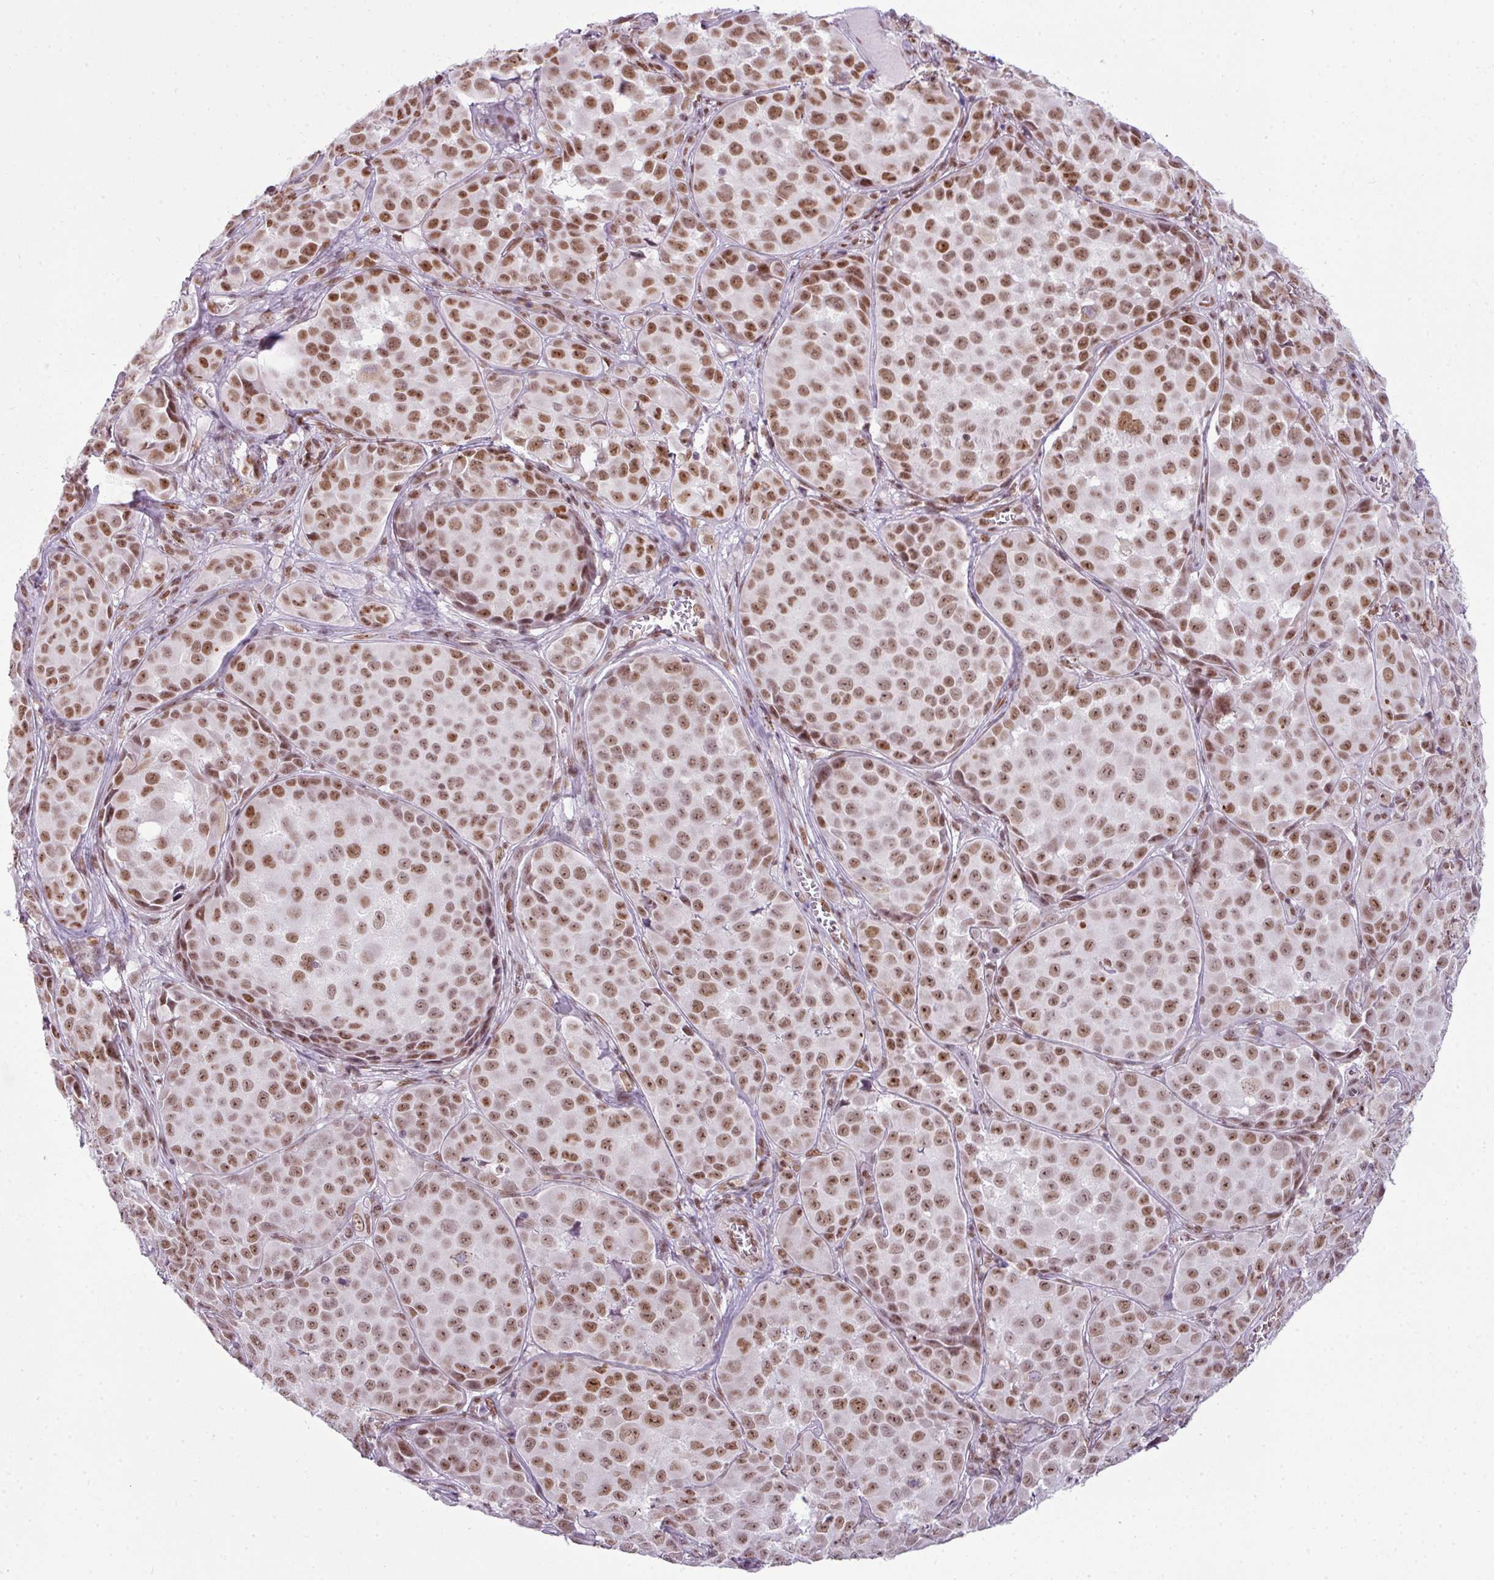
{"staining": {"intensity": "moderate", "quantity": ">75%", "location": "nuclear"}, "tissue": "melanoma", "cell_type": "Tumor cells", "image_type": "cancer", "snomed": [{"axis": "morphology", "description": "Malignant melanoma, NOS"}, {"axis": "topography", "description": "Skin"}], "caption": "Protein staining by immunohistochemistry demonstrates moderate nuclear staining in approximately >75% of tumor cells in malignant melanoma. Ihc stains the protein in brown and the nuclei are stained blue.", "gene": "ARL6IP4", "patient": {"sex": "male", "age": 64}}